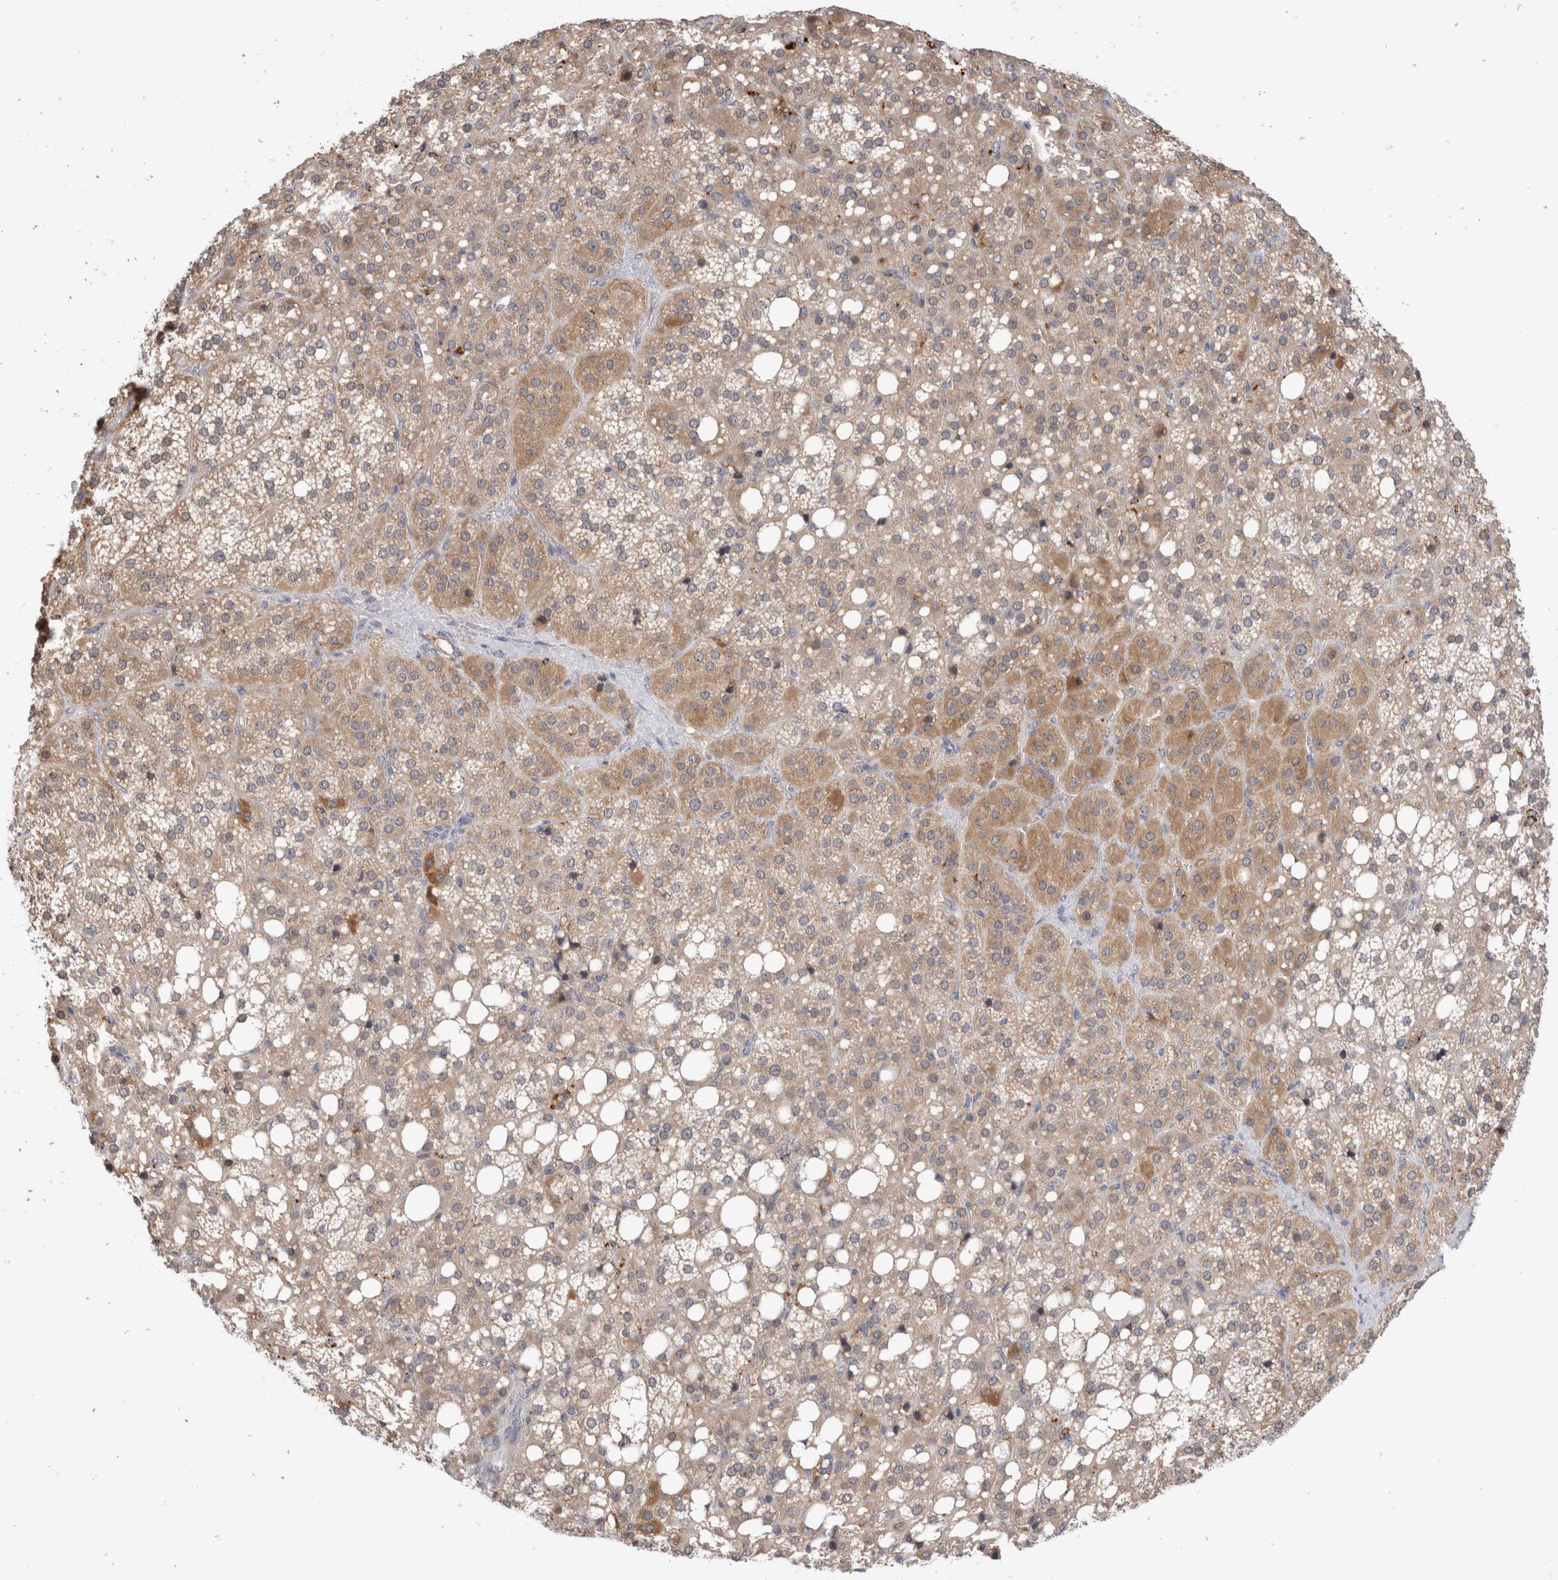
{"staining": {"intensity": "moderate", "quantity": ">75%", "location": "cytoplasmic/membranous"}, "tissue": "adrenal gland", "cell_type": "Glandular cells", "image_type": "normal", "snomed": [{"axis": "morphology", "description": "Normal tissue, NOS"}, {"axis": "topography", "description": "Adrenal gland"}], "caption": "Adrenal gland was stained to show a protein in brown. There is medium levels of moderate cytoplasmic/membranous staining in about >75% of glandular cells.", "gene": "MRPL37", "patient": {"sex": "female", "age": 59}}